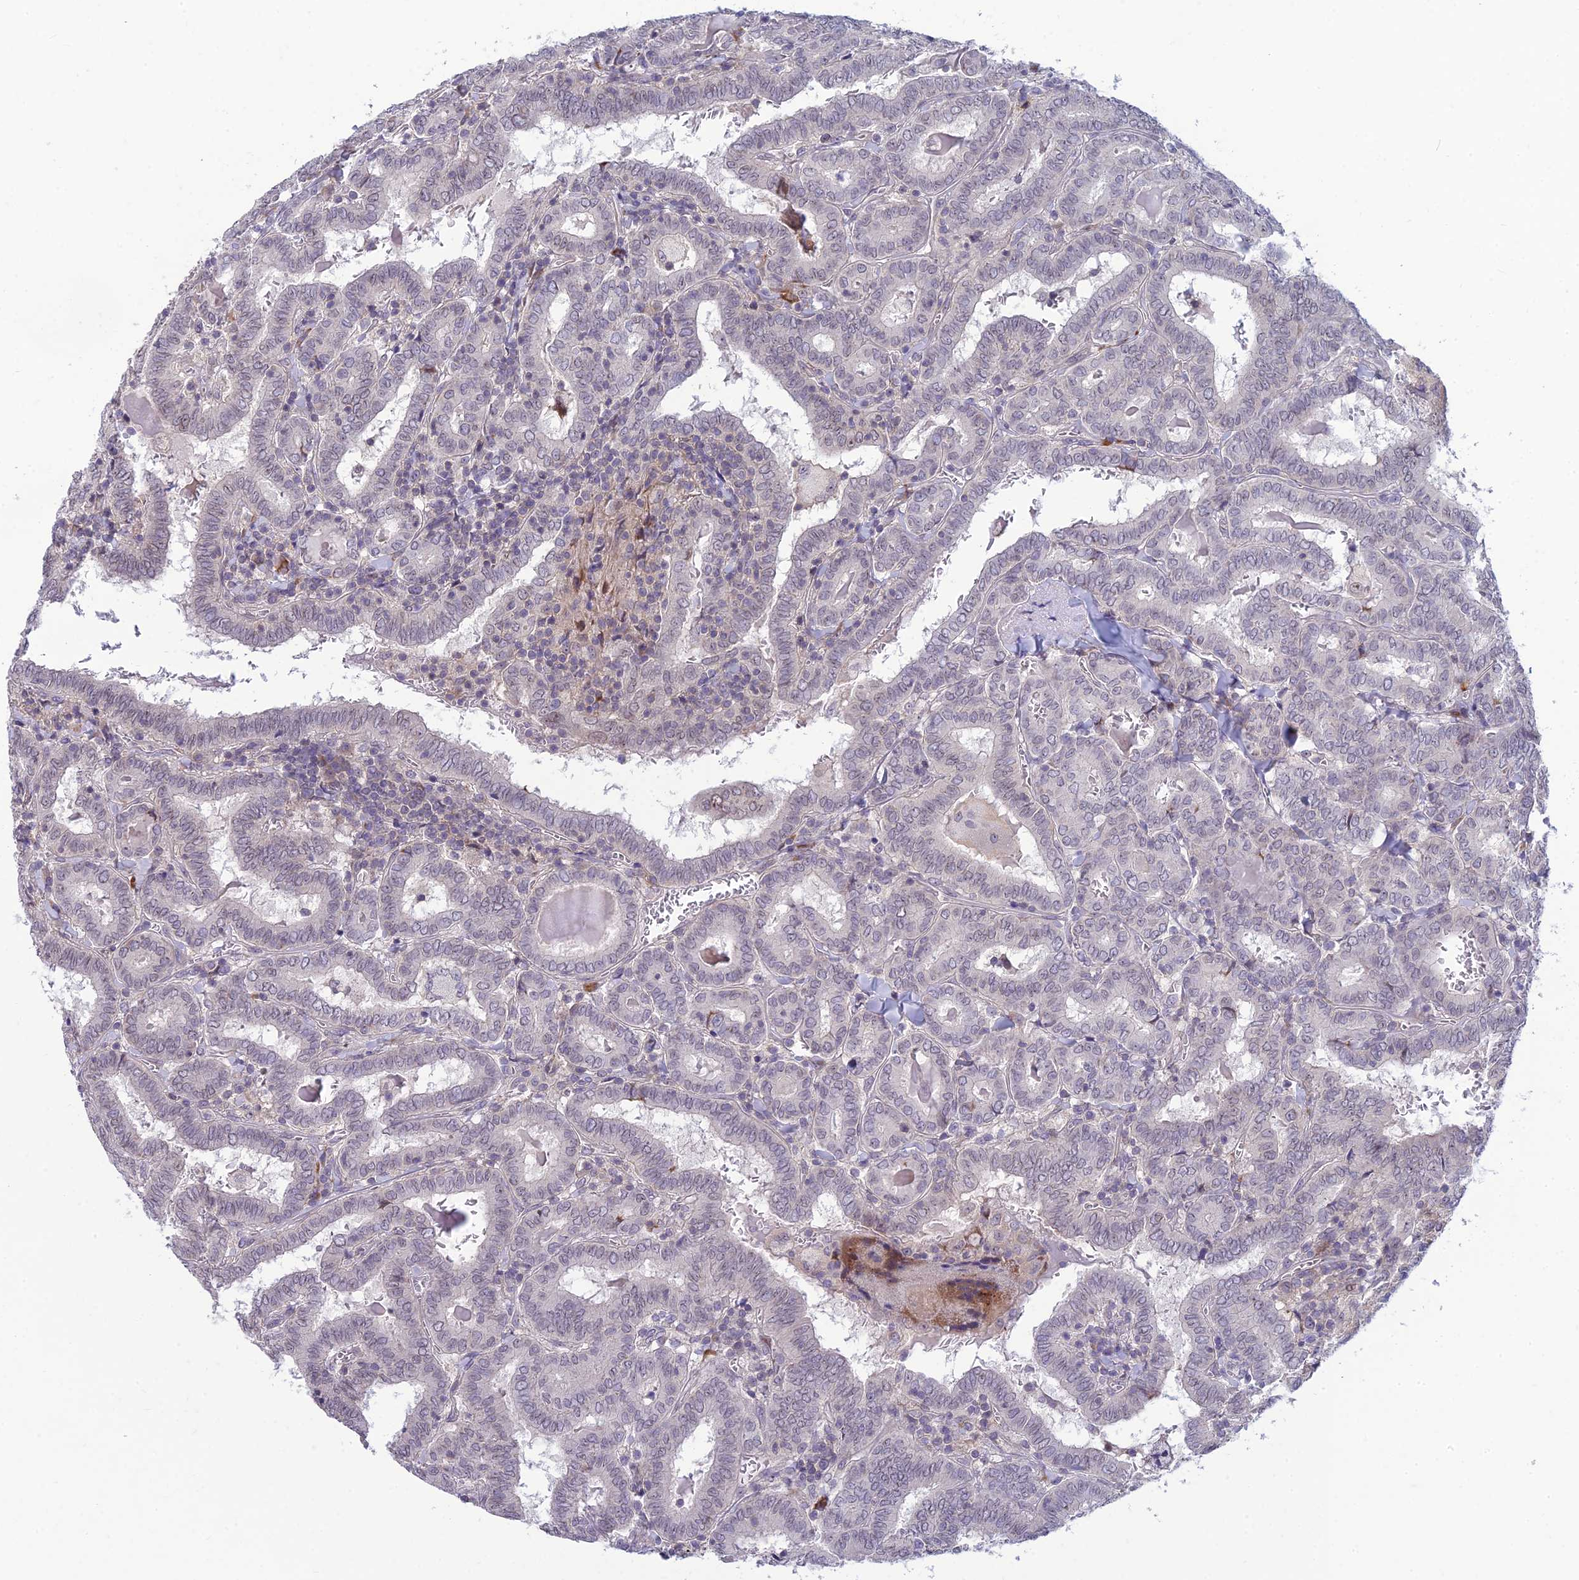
{"staining": {"intensity": "negative", "quantity": "none", "location": "none"}, "tissue": "thyroid cancer", "cell_type": "Tumor cells", "image_type": "cancer", "snomed": [{"axis": "morphology", "description": "Papillary adenocarcinoma, NOS"}, {"axis": "topography", "description": "Thyroid gland"}], "caption": "IHC of thyroid cancer shows no positivity in tumor cells.", "gene": "DTX2", "patient": {"sex": "female", "age": 72}}